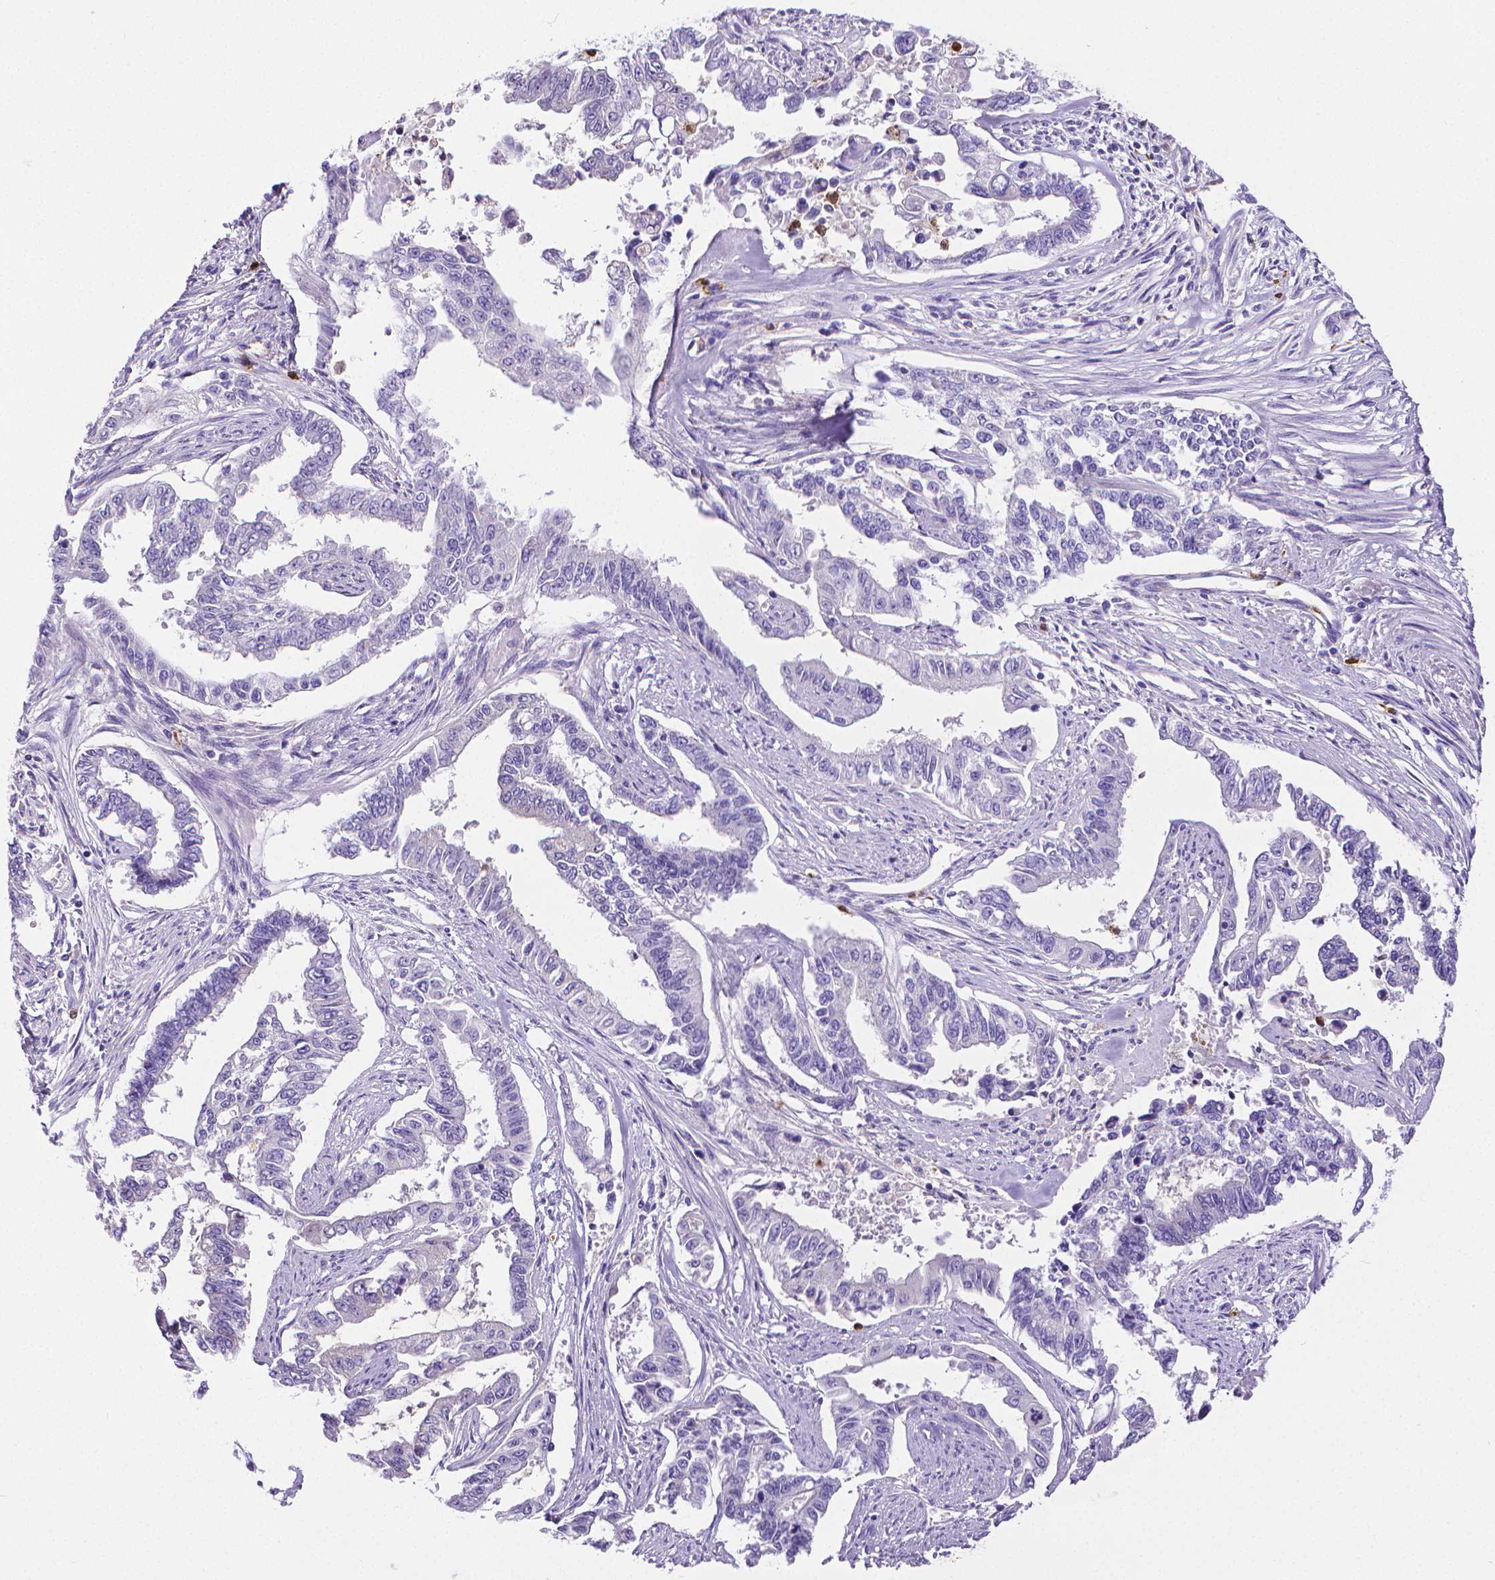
{"staining": {"intensity": "negative", "quantity": "none", "location": "none"}, "tissue": "endometrial cancer", "cell_type": "Tumor cells", "image_type": "cancer", "snomed": [{"axis": "morphology", "description": "Adenocarcinoma, NOS"}, {"axis": "topography", "description": "Uterus"}], "caption": "A high-resolution micrograph shows IHC staining of endometrial cancer (adenocarcinoma), which demonstrates no significant positivity in tumor cells.", "gene": "MMP9", "patient": {"sex": "female", "age": 59}}